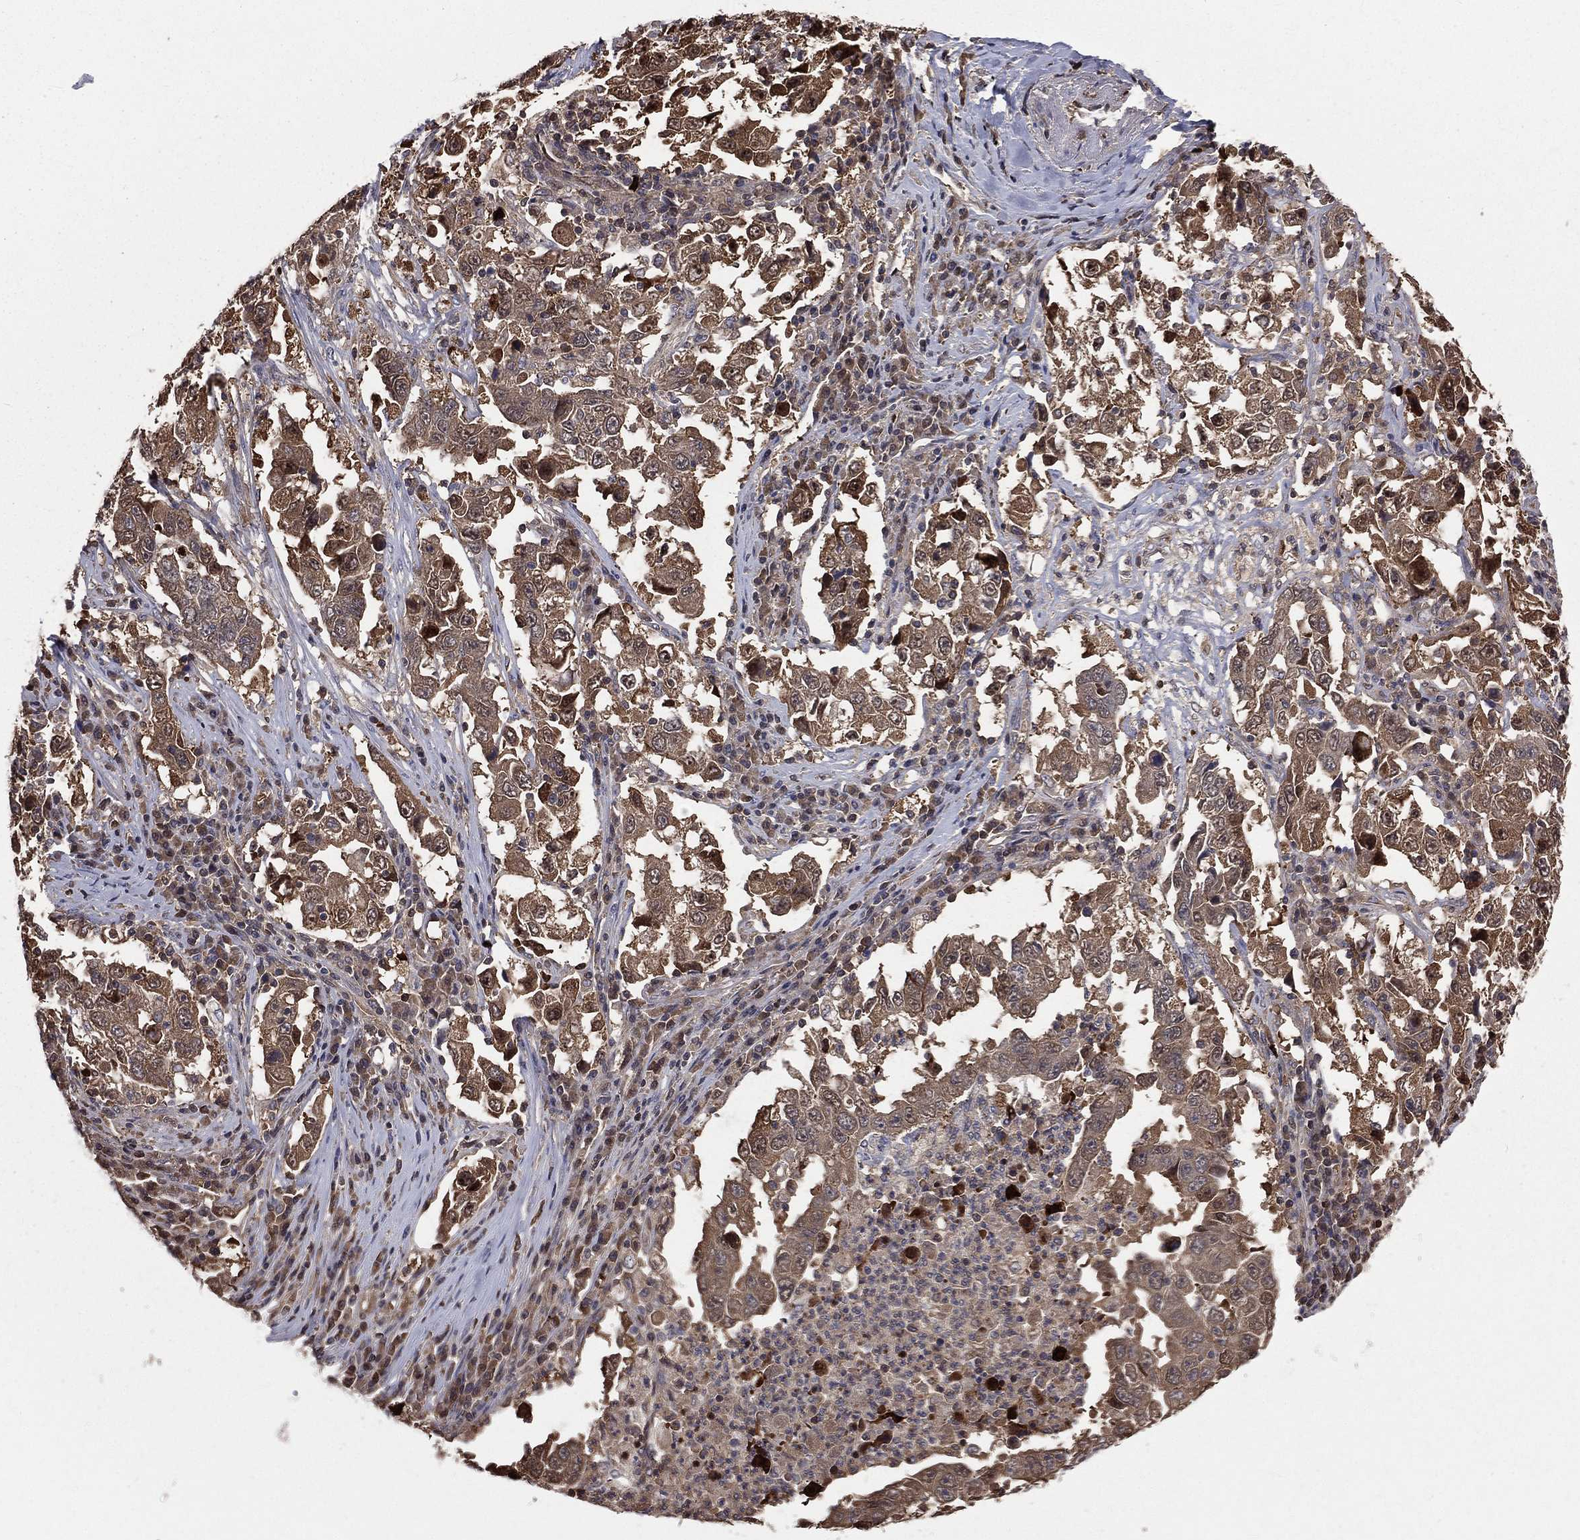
{"staining": {"intensity": "moderate", "quantity": ">75%", "location": "cytoplasmic/membranous"}, "tissue": "lung cancer", "cell_type": "Tumor cells", "image_type": "cancer", "snomed": [{"axis": "morphology", "description": "Adenocarcinoma, NOS"}, {"axis": "topography", "description": "Lung"}], "caption": "Immunohistochemistry image of lung cancer (adenocarcinoma) stained for a protein (brown), which shows medium levels of moderate cytoplasmic/membranous positivity in about >75% of tumor cells.", "gene": "TBC1D2", "patient": {"sex": "male", "age": 73}}